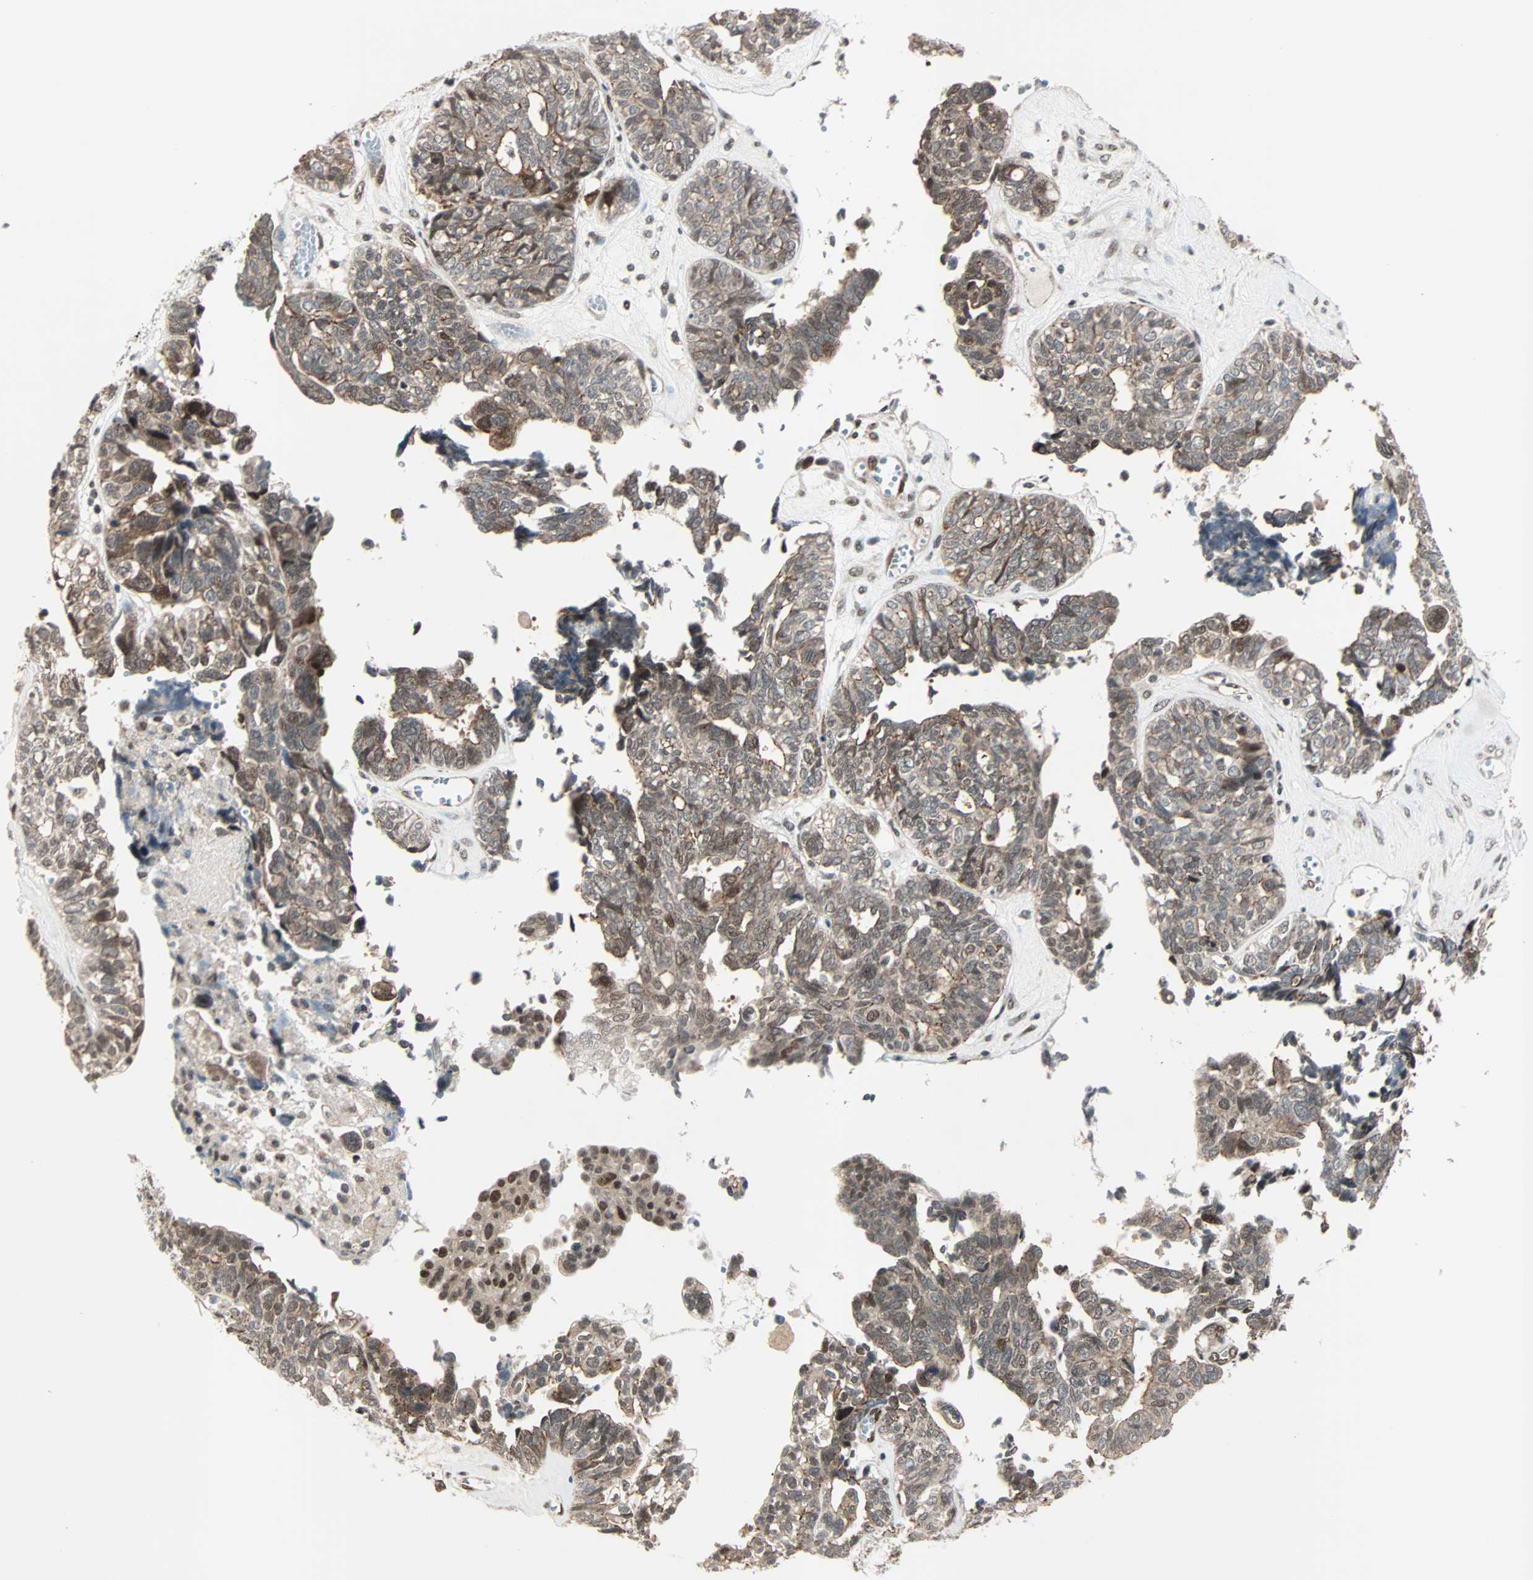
{"staining": {"intensity": "moderate", "quantity": "25%-75%", "location": "cytoplasmic/membranous,nuclear"}, "tissue": "ovarian cancer", "cell_type": "Tumor cells", "image_type": "cancer", "snomed": [{"axis": "morphology", "description": "Cystadenocarcinoma, serous, NOS"}, {"axis": "topography", "description": "Ovary"}], "caption": "Protein analysis of ovarian cancer tissue demonstrates moderate cytoplasmic/membranous and nuclear staining in approximately 25%-75% of tumor cells.", "gene": "CBX4", "patient": {"sex": "female", "age": 79}}